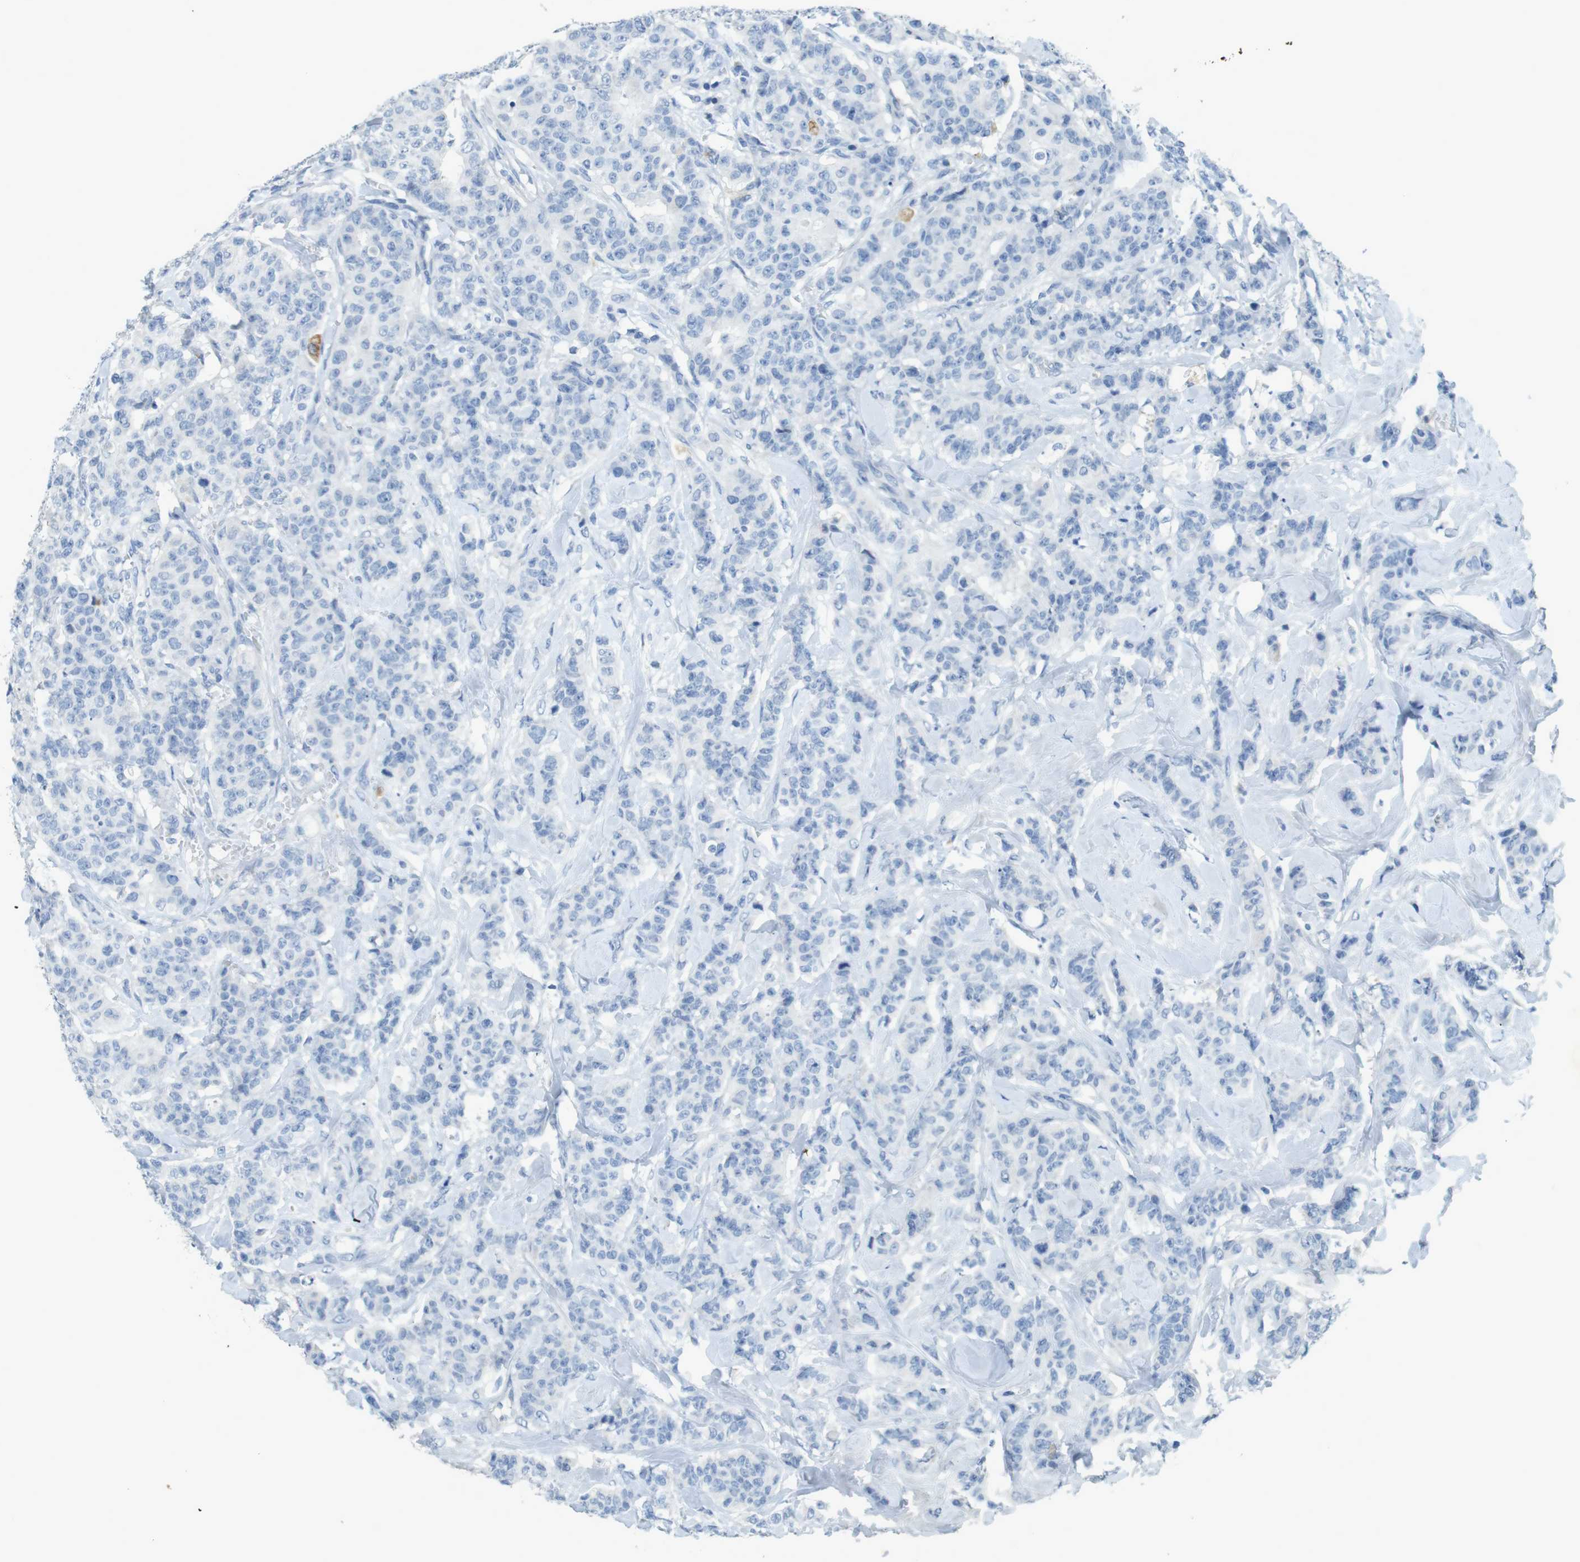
{"staining": {"intensity": "negative", "quantity": "none", "location": "none"}, "tissue": "breast cancer", "cell_type": "Tumor cells", "image_type": "cancer", "snomed": [{"axis": "morphology", "description": "Normal tissue, NOS"}, {"axis": "morphology", "description": "Duct carcinoma"}, {"axis": "topography", "description": "Breast"}], "caption": "An immunohistochemistry (IHC) image of breast cancer (invasive ductal carcinoma) is shown. There is no staining in tumor cells of breast cancer (invasive ductal carcinoma).", "gene": "CD320", "patient": {"sex": "female", "age": 40}}